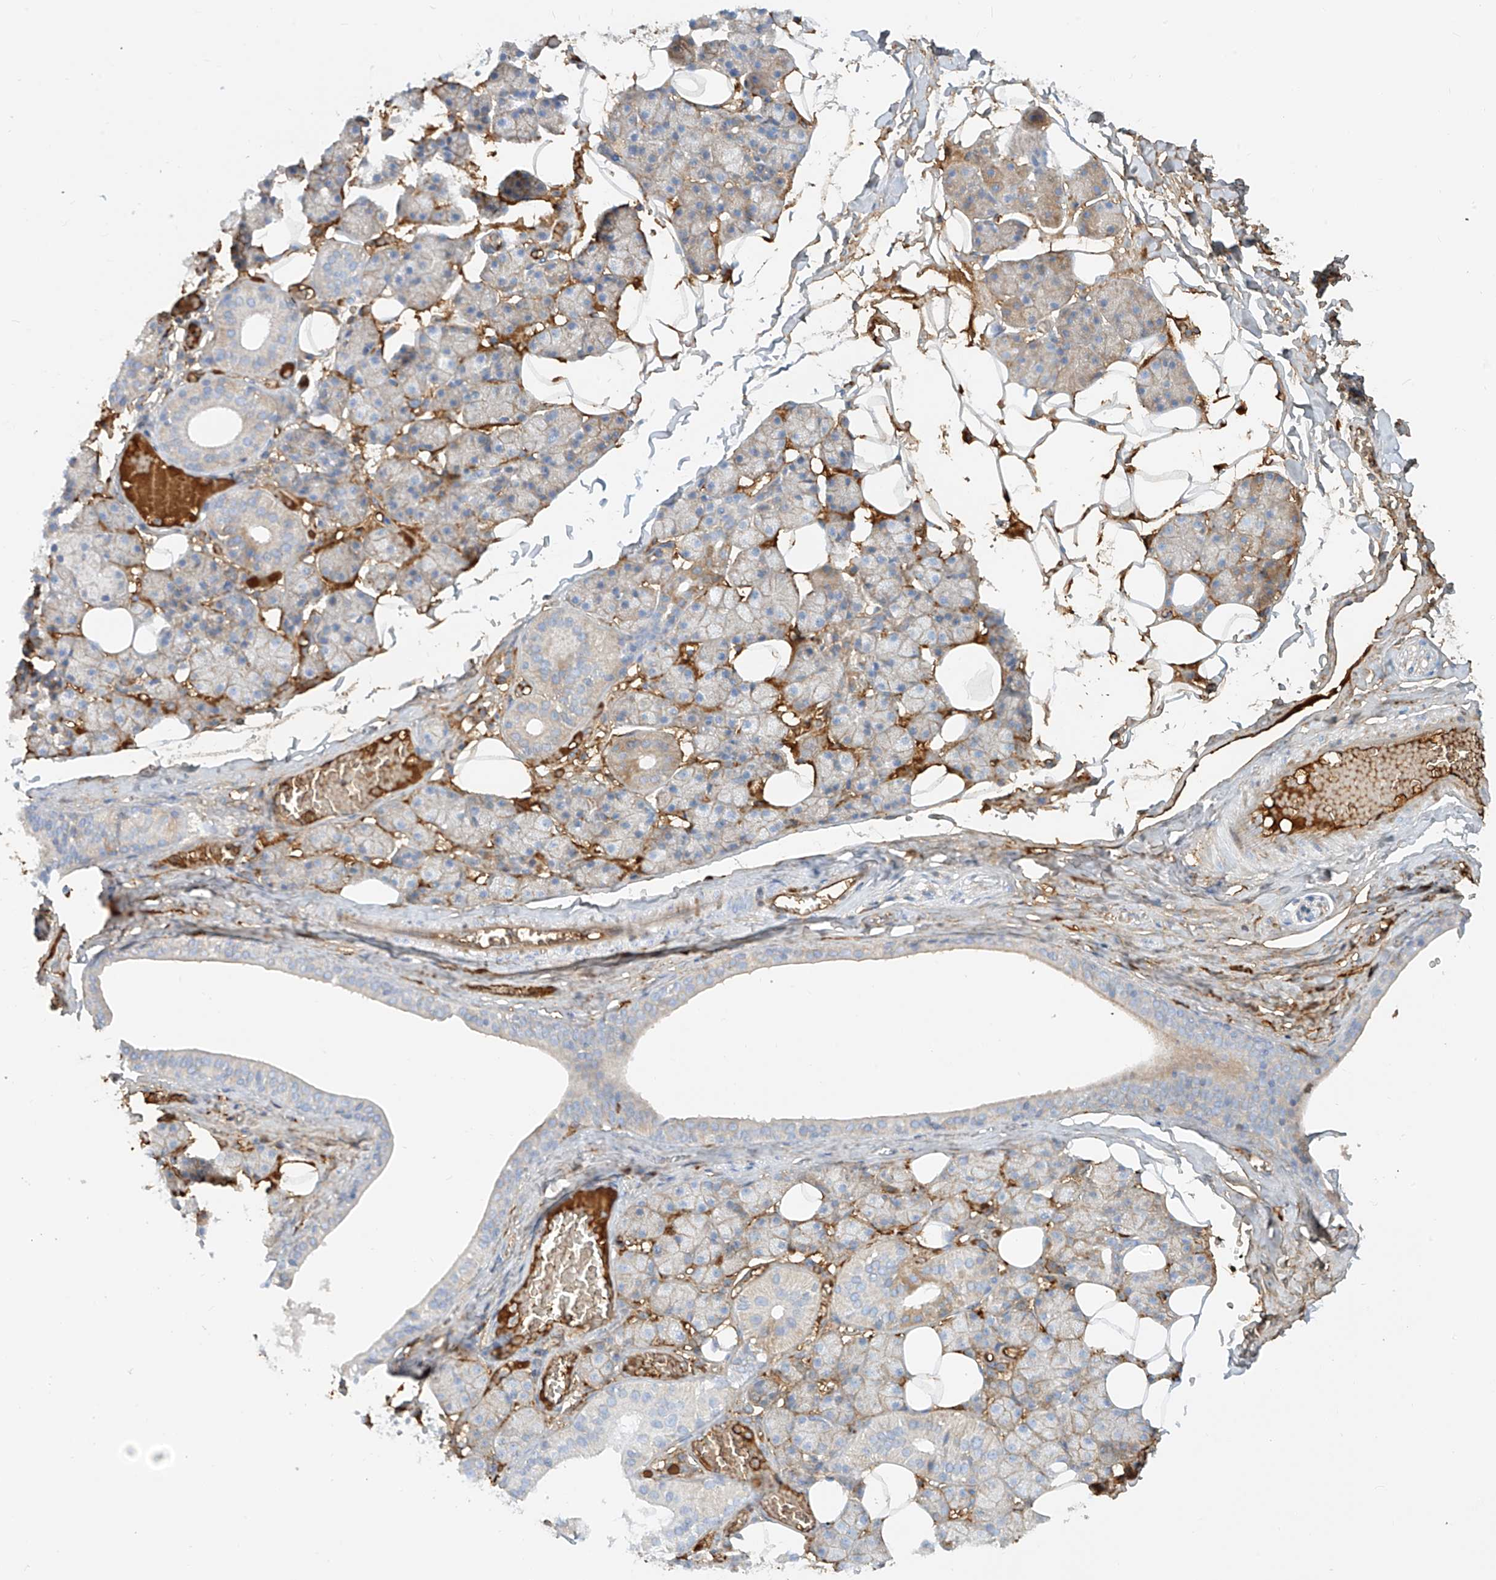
{"staining": {"intensity": "moderate", "quantity": "<25%", "location": "cytoplasmic/membranous"}, "tissue": "salivary gland", "cell_type": "Glandular cells", "image_type": "normal", "snomed": [{"axis": "morphology", "description": "Normal tissue, NOS"}, {"axis": "topography", "description": "Salivary gland"}], "caption": "This histopathology image shows benign salivary gland stained with immunohistochemistry (IHC) to label a protein in brown. The cytoplasmic/membranous of glandular cells show moderate positivity for the protein. Nuclei are counter-stained blue.", "gene": "OCSTAMP", "patient": {"sex": "female", "age": 33}}